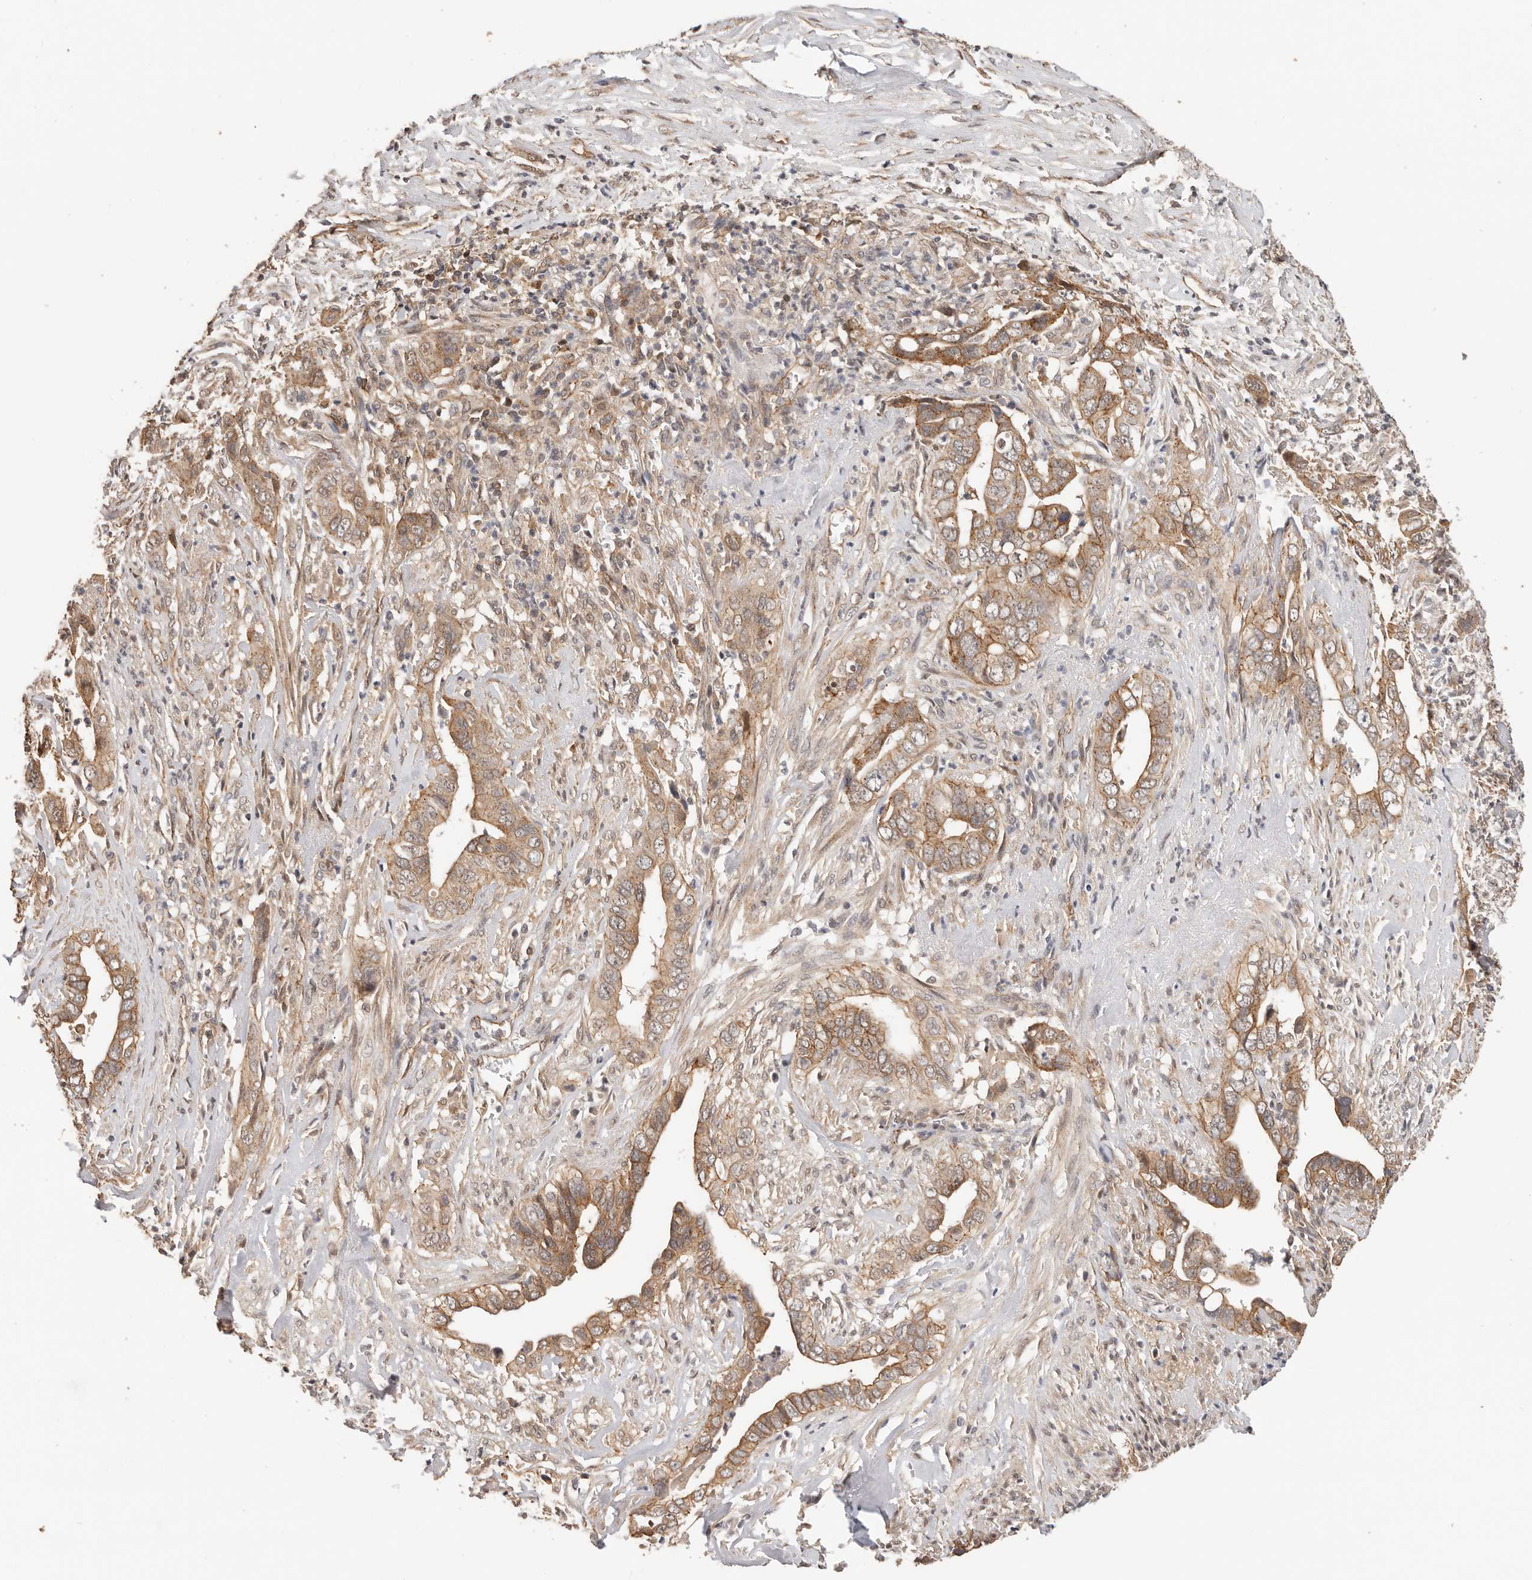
{"staining": {"intensity": "moderate", "quantity": ">75%", "location": "cytoplasmic/membranous"}, "tissue": "liver cancer", "cell_type": "Tumor cells", "image_type": "cancer", "snomed": [{"axis": "morphology", "description": "Cholangiocarcinoma"}, {"axis": "topography", "description": "Liver"}], "caption": "Cholangiocarcinoma (liver) stained with a protein marker exhibits moderate staining in tumor cells.", "gene": "AFDN", "patient": {"sex": "female", "age": 79}}